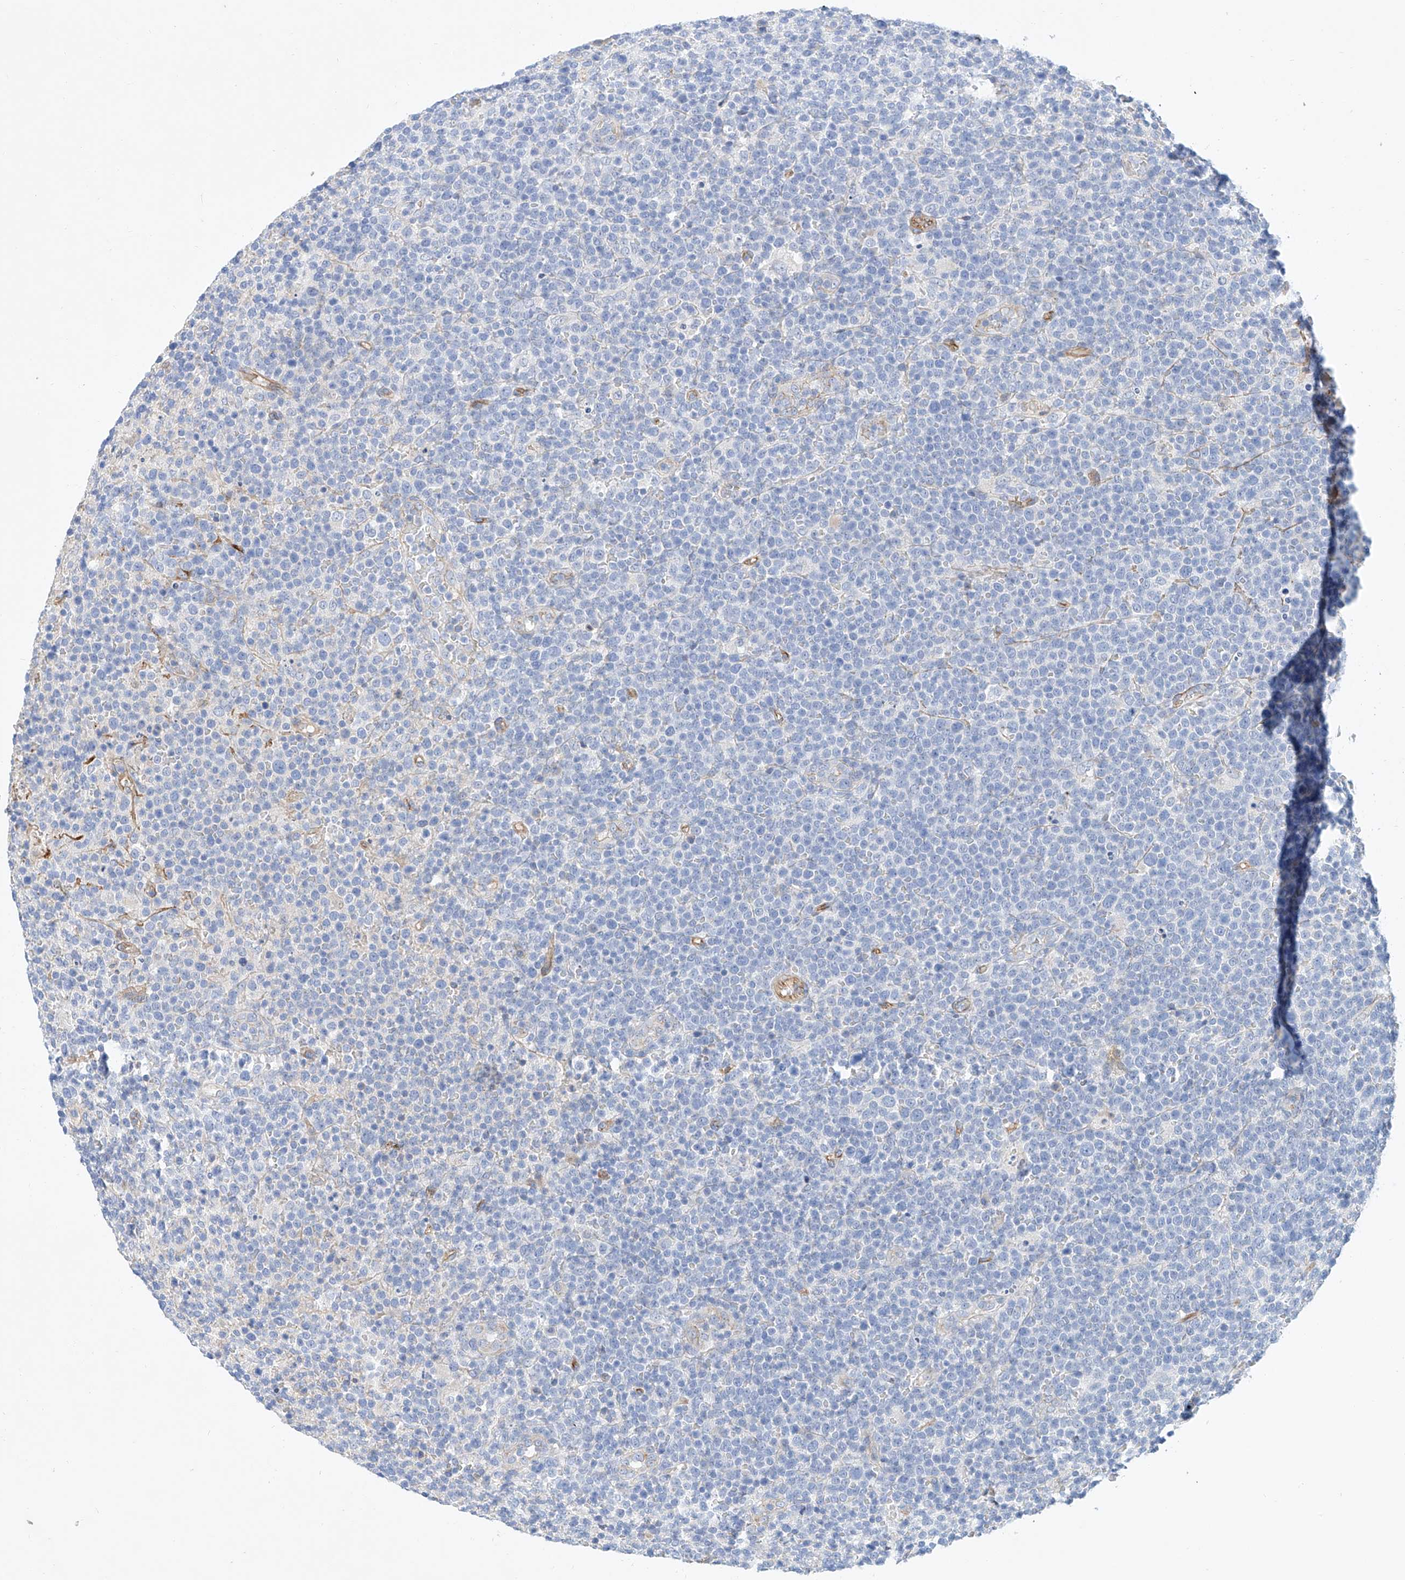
{"staining": {"intensity": "negative", "quantity": "none", "location": "none"}, "tissue": "lymphoma", "cell_type": "Tumor cells", "image_type": "cancer", "snomed": [{"axis": "morphology", "description": "Malignant lymphoma, non-Hodgkin's type, High grade"}, {"axis": "topography", "description": "Lymph node"}], "caption": "High power microscopy micrograph of an IHC image of malignant lymphoma, non-Hodgkin's type (high-grade), revealing no significant positivity in tumor cells.", "gene": "SBSPON", "patient": {"sex": "male", "age": 61}}